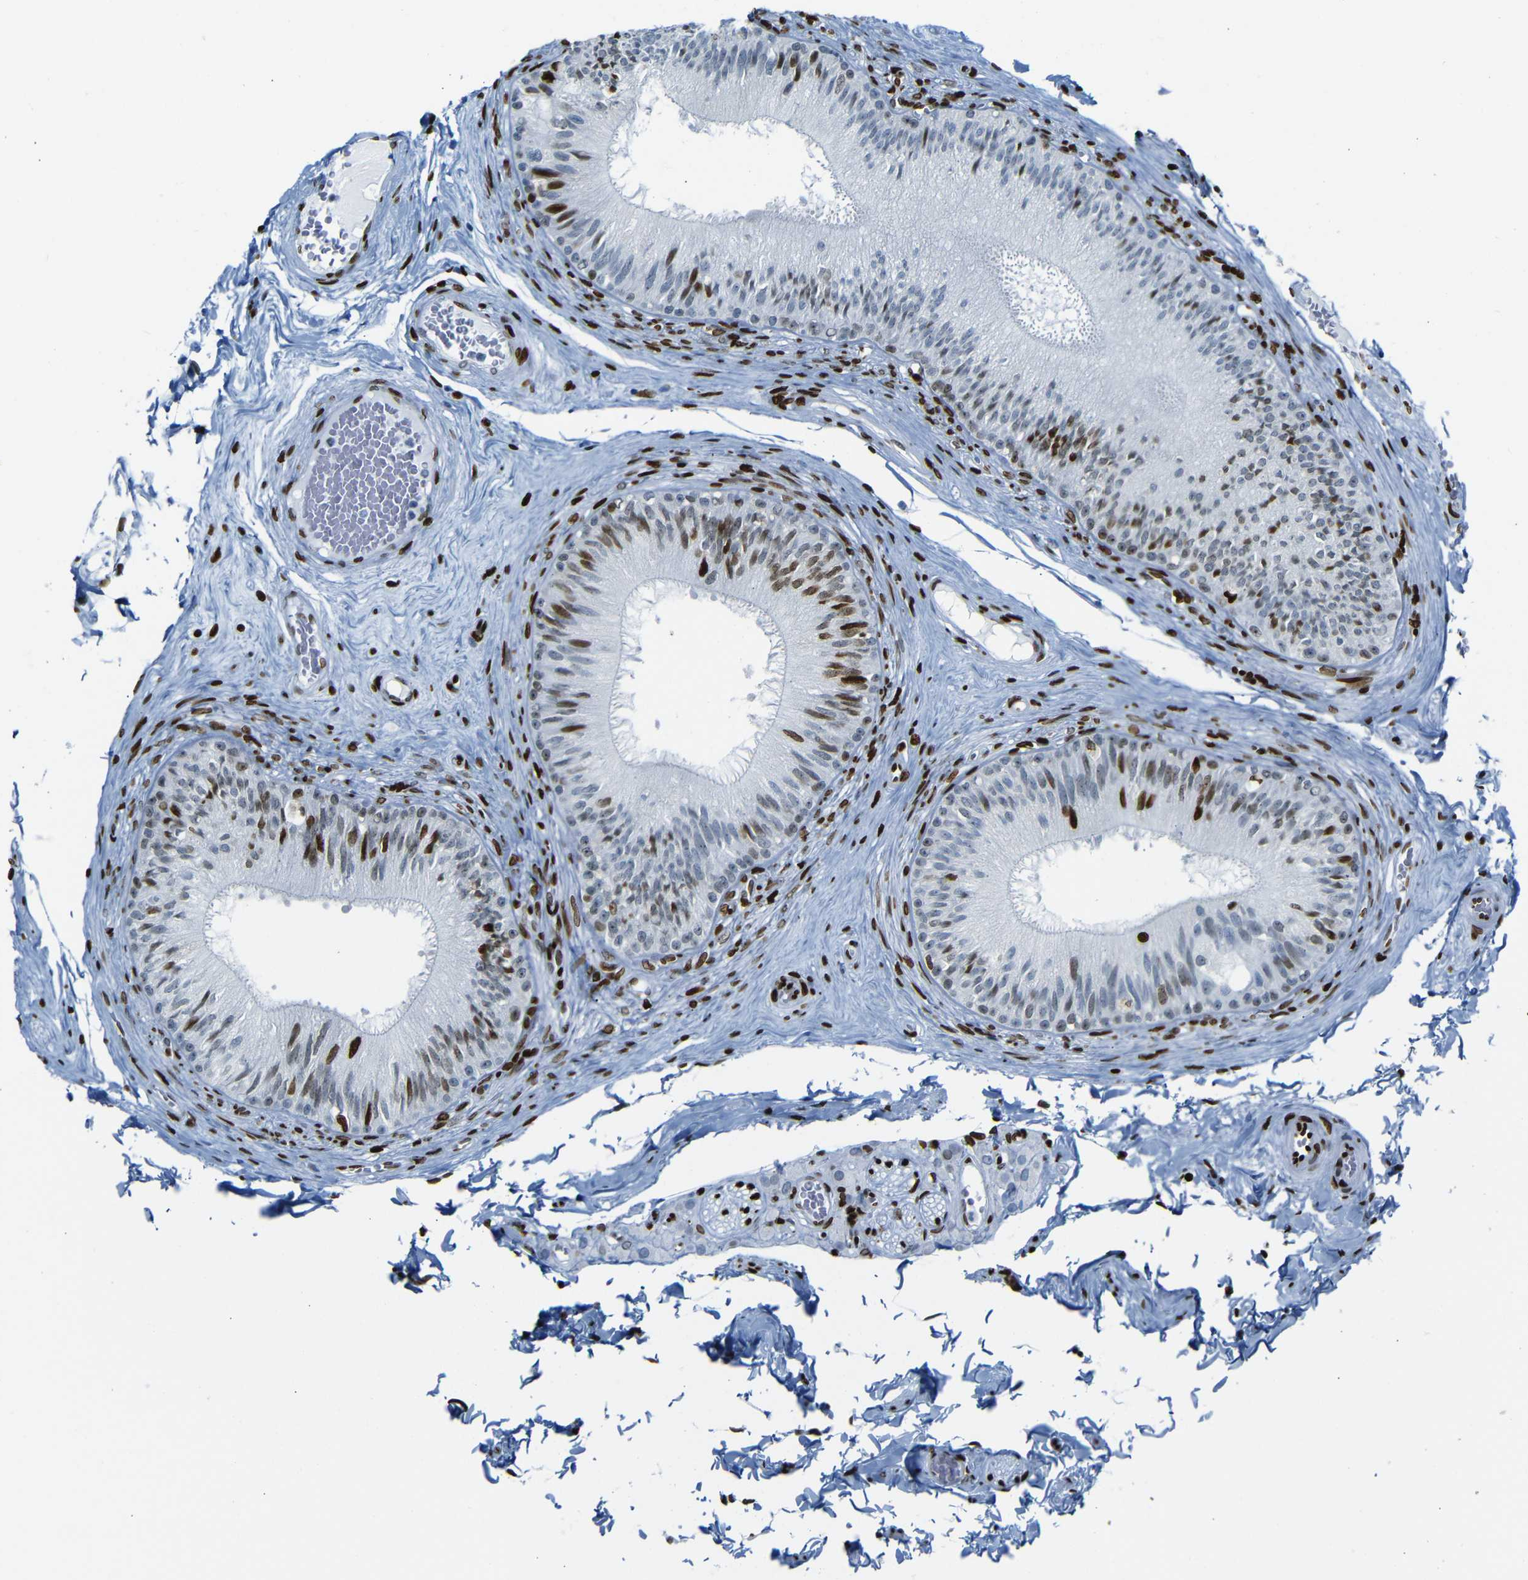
{"staining": {"intensity": "strong", "quantity": "25%-75%", "location": "nuclear"}, "tissue": "epididymis", "cell_type": "Glandular cells", "image_type": "normal", "snomed": [{"axis": "morphology", "description": "Normal tissue, NOS"}, {"axis": "topography", "description": "Testis"}, {"axis": "topography", "description": "Epididymis"}], "caption": "The image exhibits immunohistochemical staining of unremarkable epididymis. There is strong nuclear expression is identified in approximately 25%-75% of glandular cells.", "gene": "NPIPB15", "patient": {"sex": "male", "age": 36}}